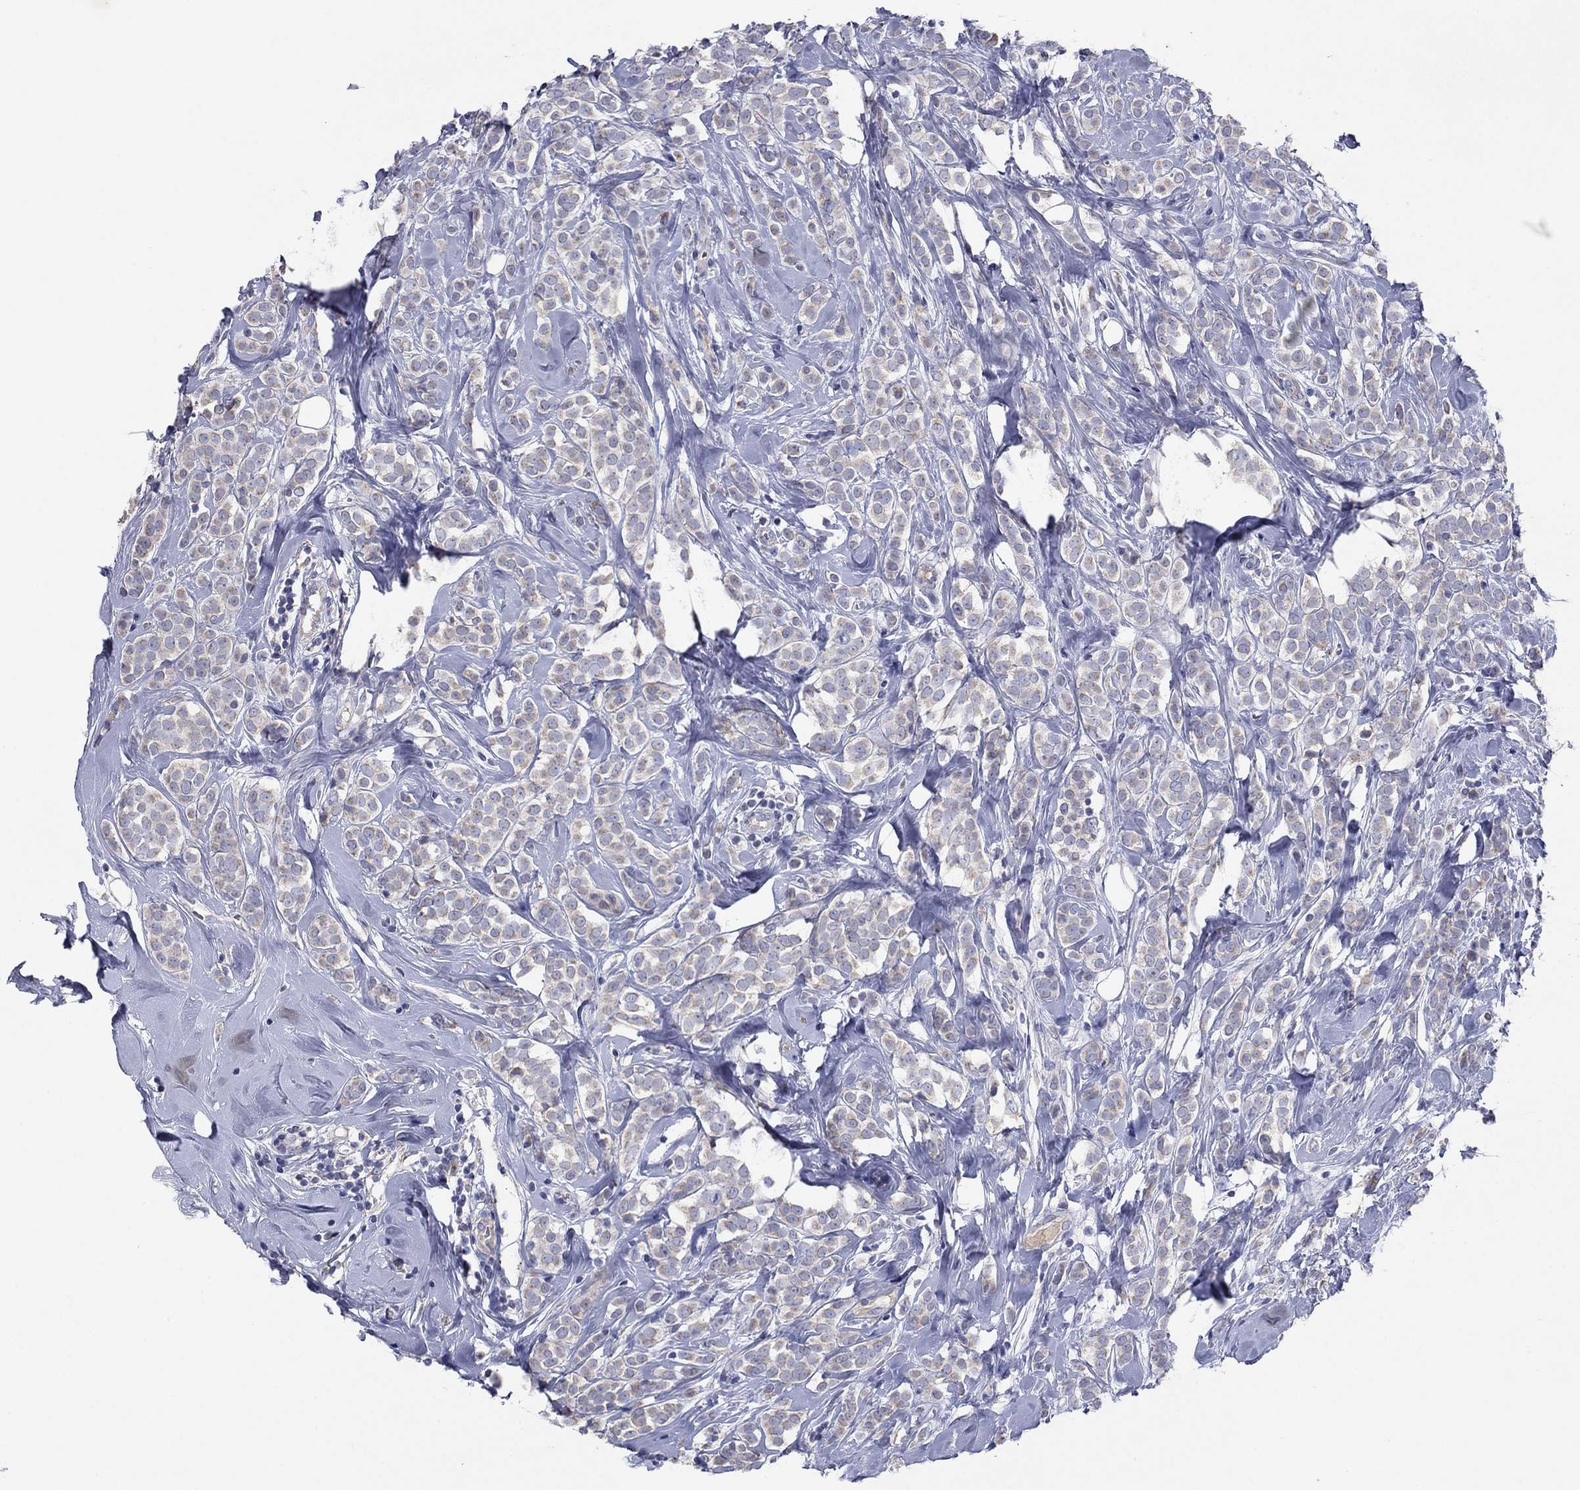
{"staining": {"intensity": "negative", "quantity": "none", "location": "none"}, "tissue": "breast cancer", "cell_type": "Tumor cells", "image_type": "cancer", "snomed": [{"axis": "morphology", "description": "Lobular carcinoma"}, {"axis": "topography", "description": "Breast"}], "caption": "Tumor cells show no significant protein positivity in breast lobular carcinoma.", "gene": "PTGDS", "patient": {"sex": "female", "age": 49}}